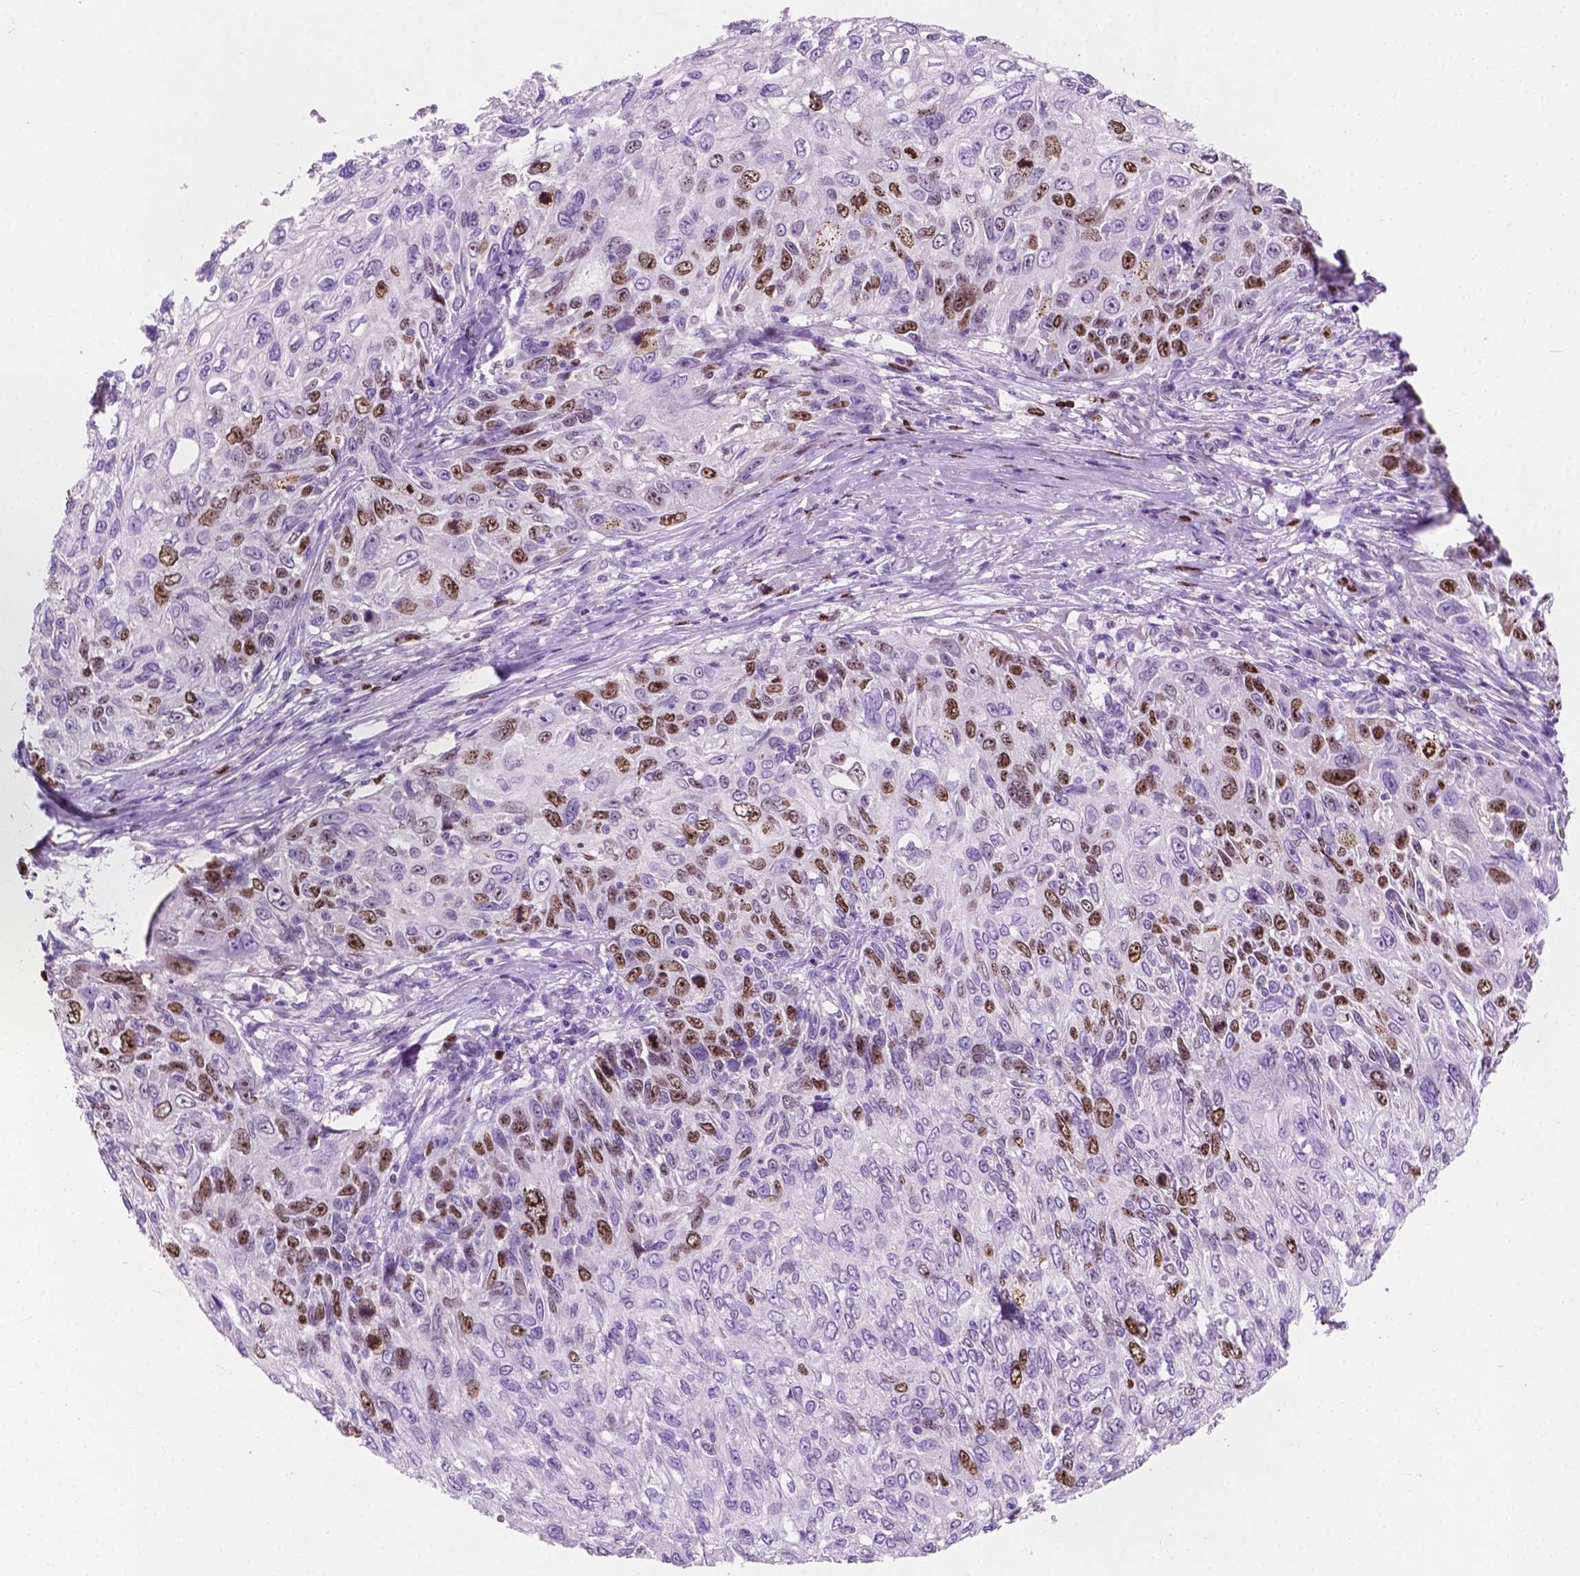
{"staining": {"intensity": "moderate", "quantity": "25%-75%", "location": "nuclear"}, "tissue": "skin cancer", "cell_type": "Tumor cells", "image_type": "cancer", "snomed": [{"axis": "morphology", "description": "Squamous cell carcinoma, NOS"}, {"axis": "topography", "description": "Skin"}], "caption": "An IHC histopathology image of neoplastic tissue is shown. Protein staining in brown shows moderate nuclear positivity in skin squamous cell carcinoma within tumor cells. Immunohistochemistry stains the protein in brown and the nuclei are stained blue.", "gene": "SIAH2", "patient": {"sex": "male", "age": 92}}